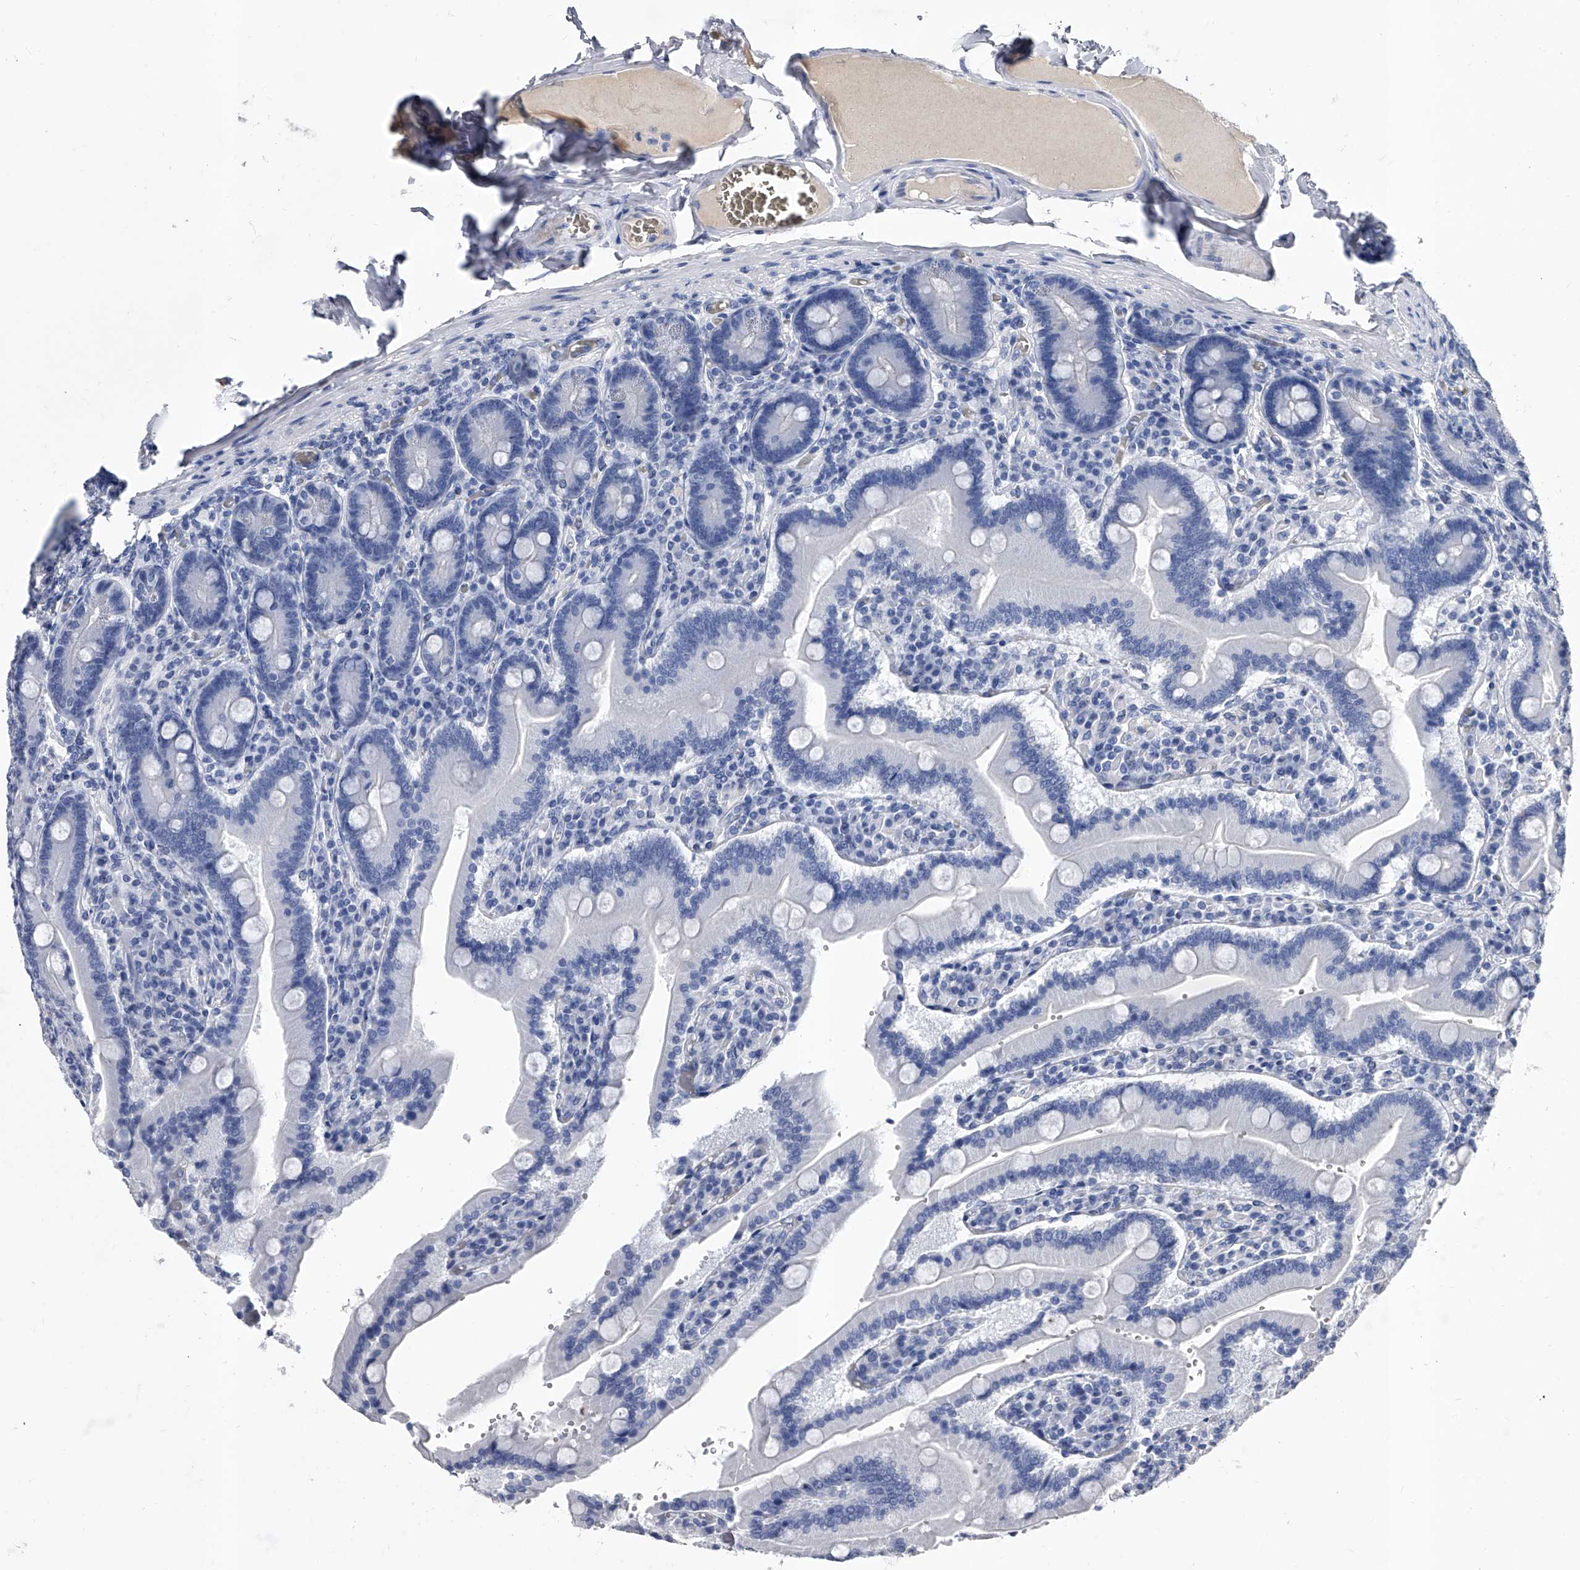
{"staining": {"intensity": "negative", "quantity": "none", "location": "none"}, "tissue": "duodenum", "cell_type": "Glandular cells", "image_type": "normal", "snomed": [{"axis": "morphology", "description": "Normal tissue, NOS"}, {"axis": "topography", "description": "Duodenum"}], "caption": "This is an IHC photomicrograph of normal duodenum. There is no staining in glandular cells.", "gene": "EFCAB7", "patient": {"sex": "female", "age": 62}}